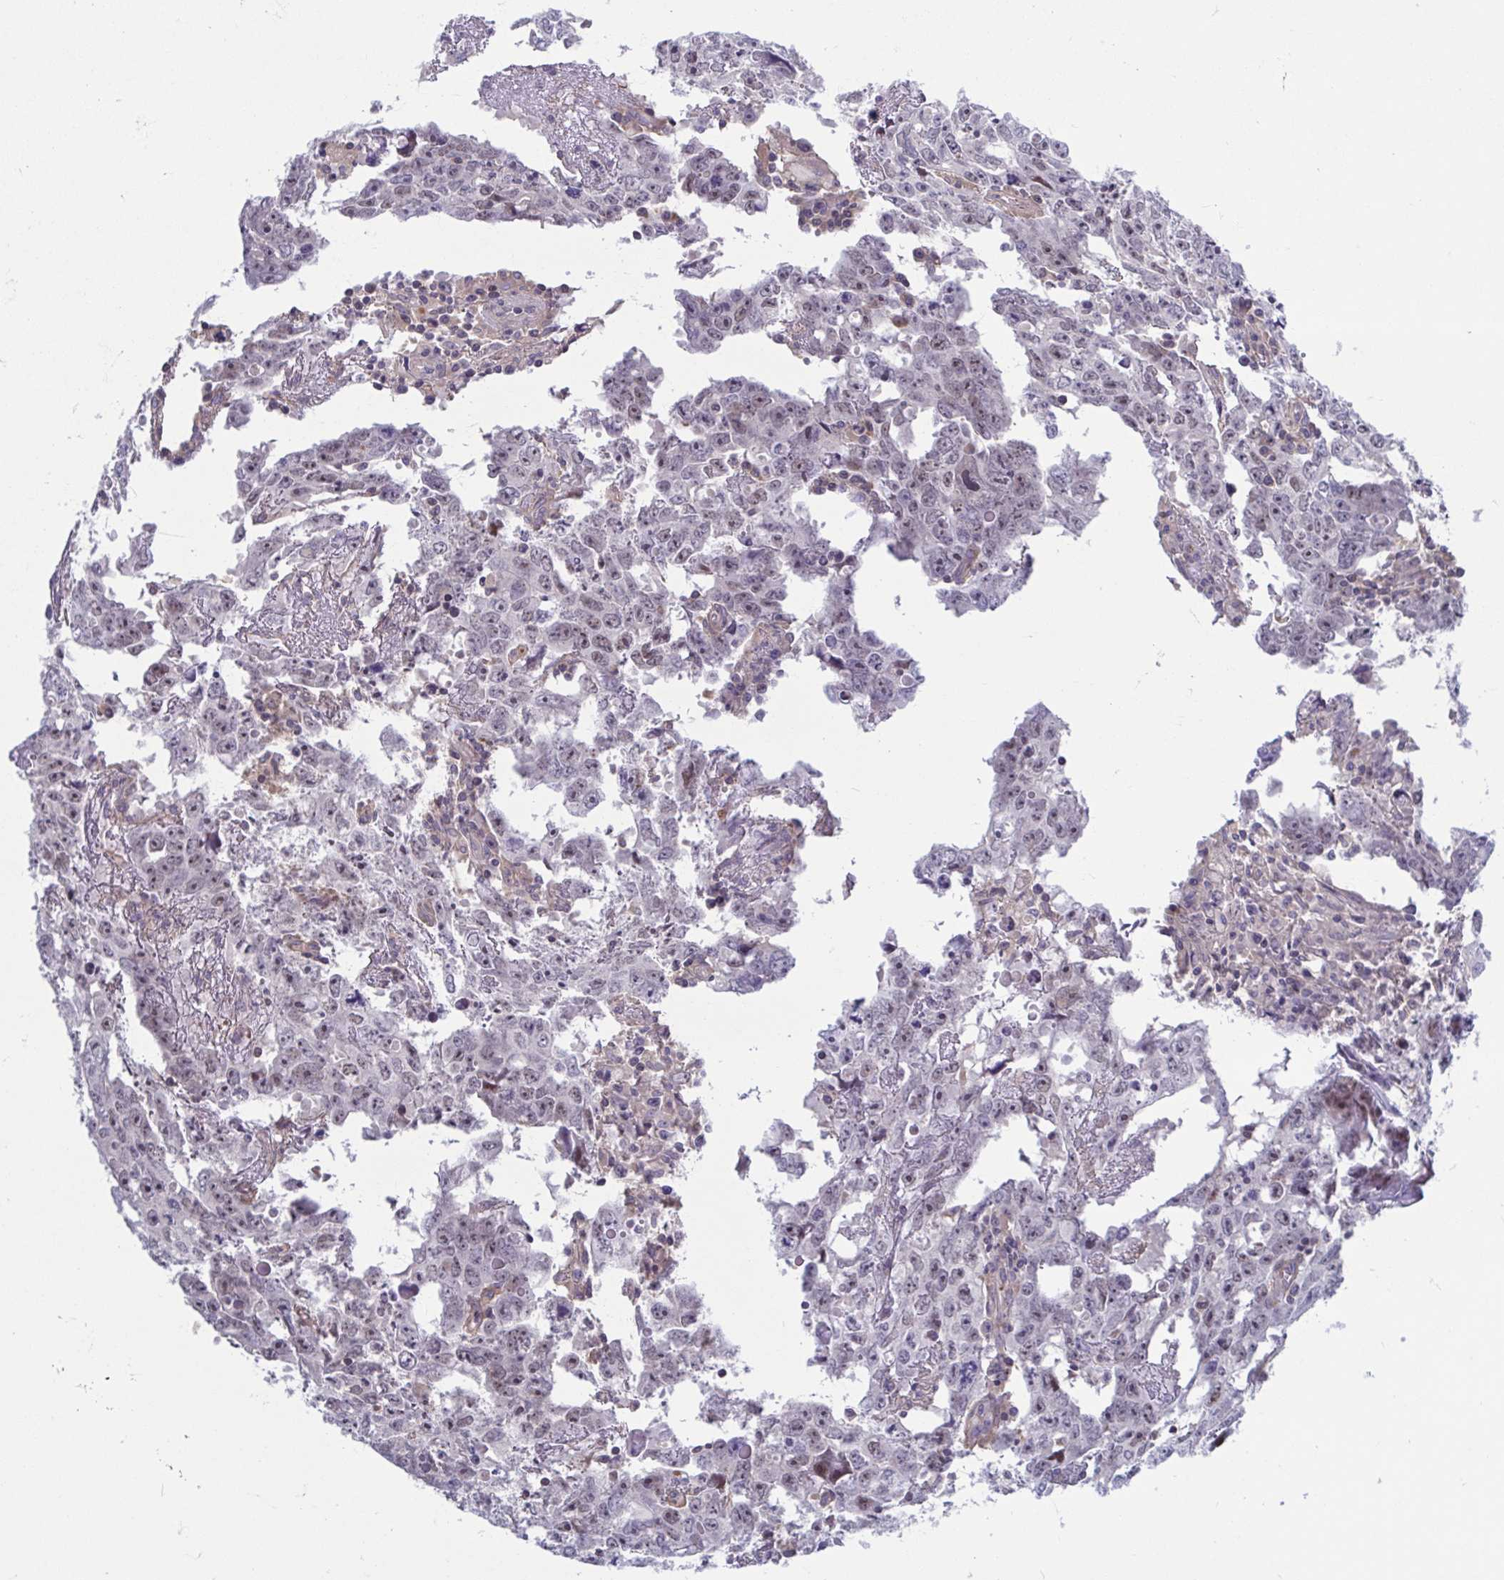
{"staining": {"intensity": "negative", "quantity": "none", "location": "none"}, "tissue": "testis cancer", "cell_type": "Tumor cells", "image_type": "cancer", "snomed": [{"axis": "morphology", "description": "Carcinoma, Embryonal, NOS"}, {"axis": "topography", "description": "Testis"}], "caption": "The immunohistochemistry (IHC) image has no significant staining in tumor cells of embryonal carcinoma (testis) tissue. (Stains: DAB IHC with hematoxylin counter stain, Microscopy: brightfield microscopy at high magnification).", "gene": "LRRC38", "patient": {"sex": "male", "age": 22}}